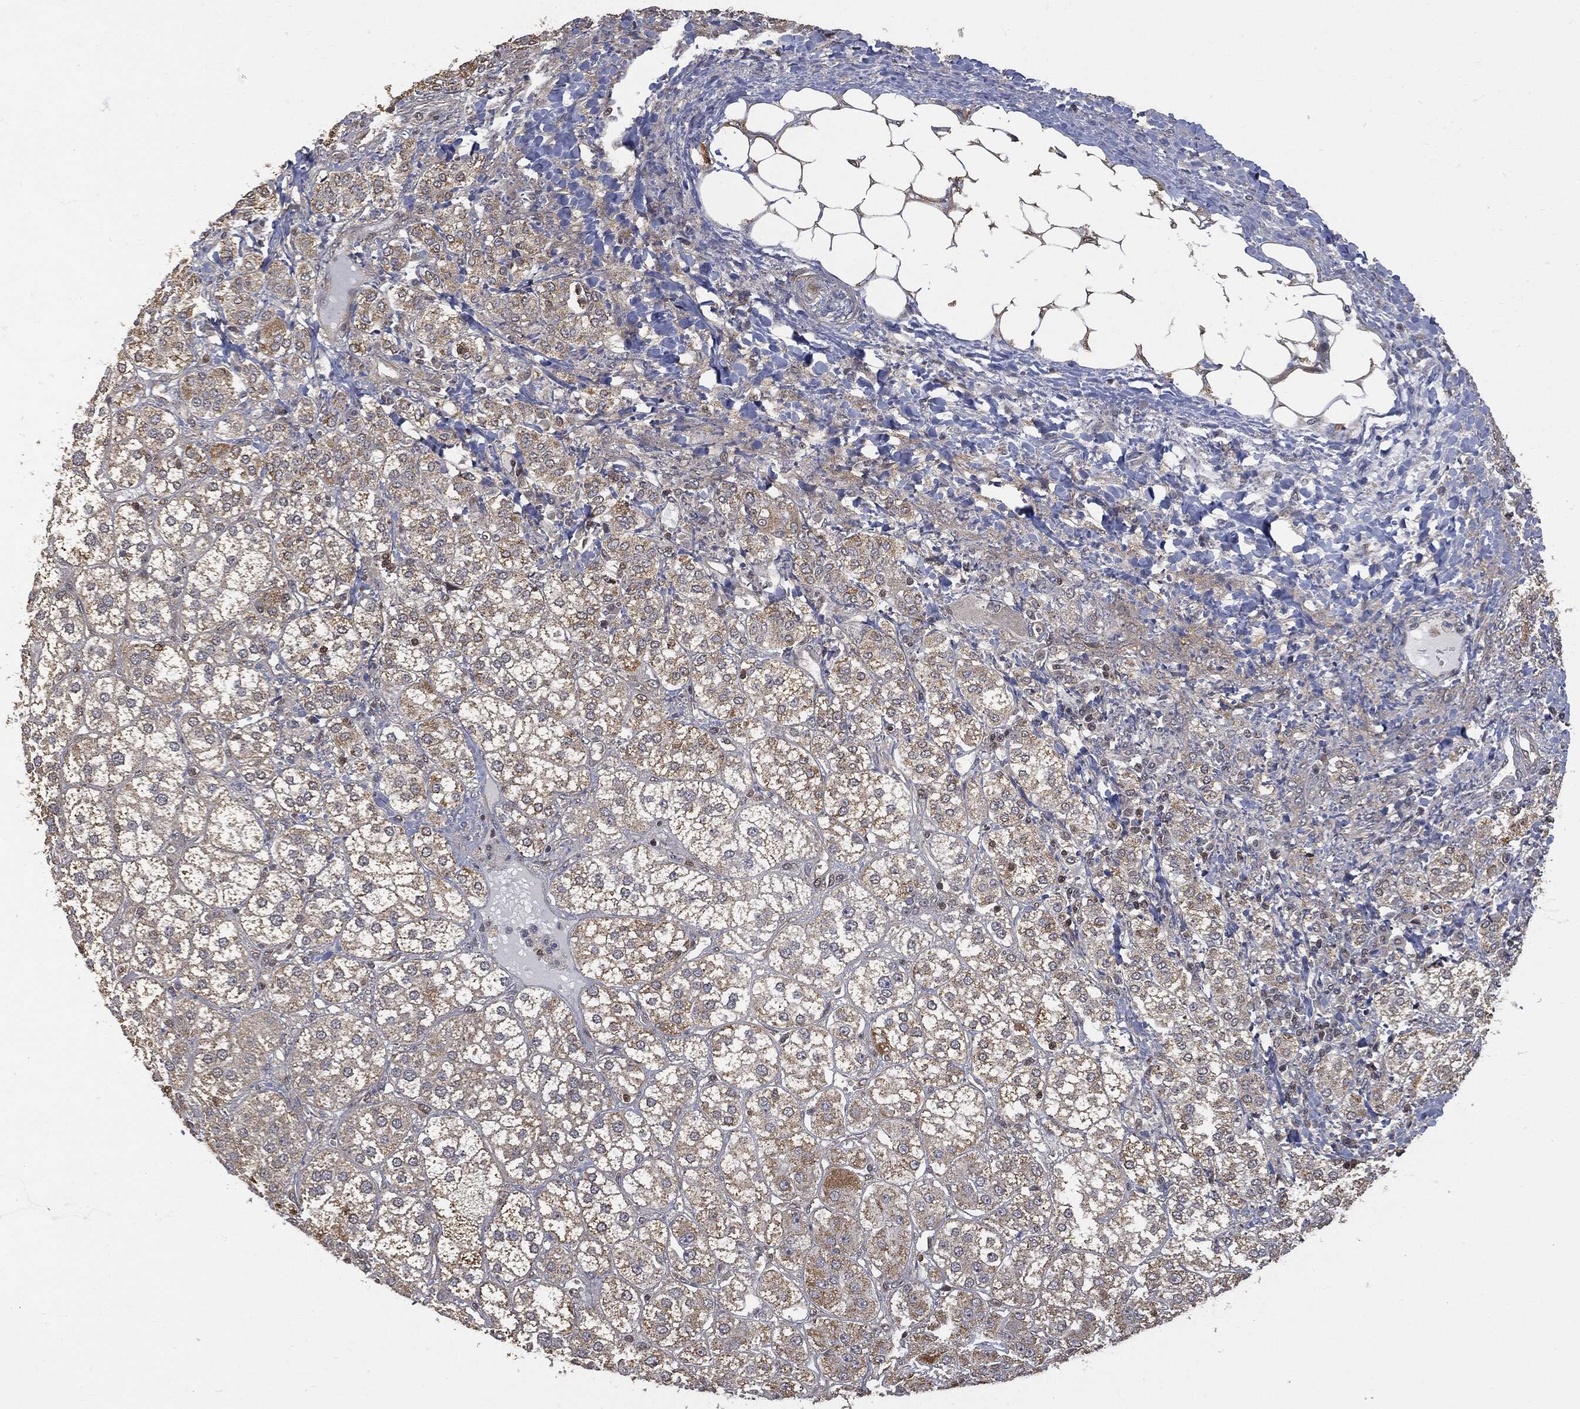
{"staining": {"intensity": "strong", "quantity": "<25%", "location": "cytoplasmic/membranous"}, "tissue": "adrenal gland", "cell_type": "Glandular cells", "image_type": "normal", "snomed": [{"axis": "morphology", "description": "Normal tissue, NOS"}, {"axis": "topography", "description": "Adrenal gland"}], "caption": "Protein expression analysis of benign adrenal gland displays strong cytoplasmic/membranous positivity in about <25% of glandular cells.", "gene": "PSMB10", "patient": {"sex": "male", "age": 70}}